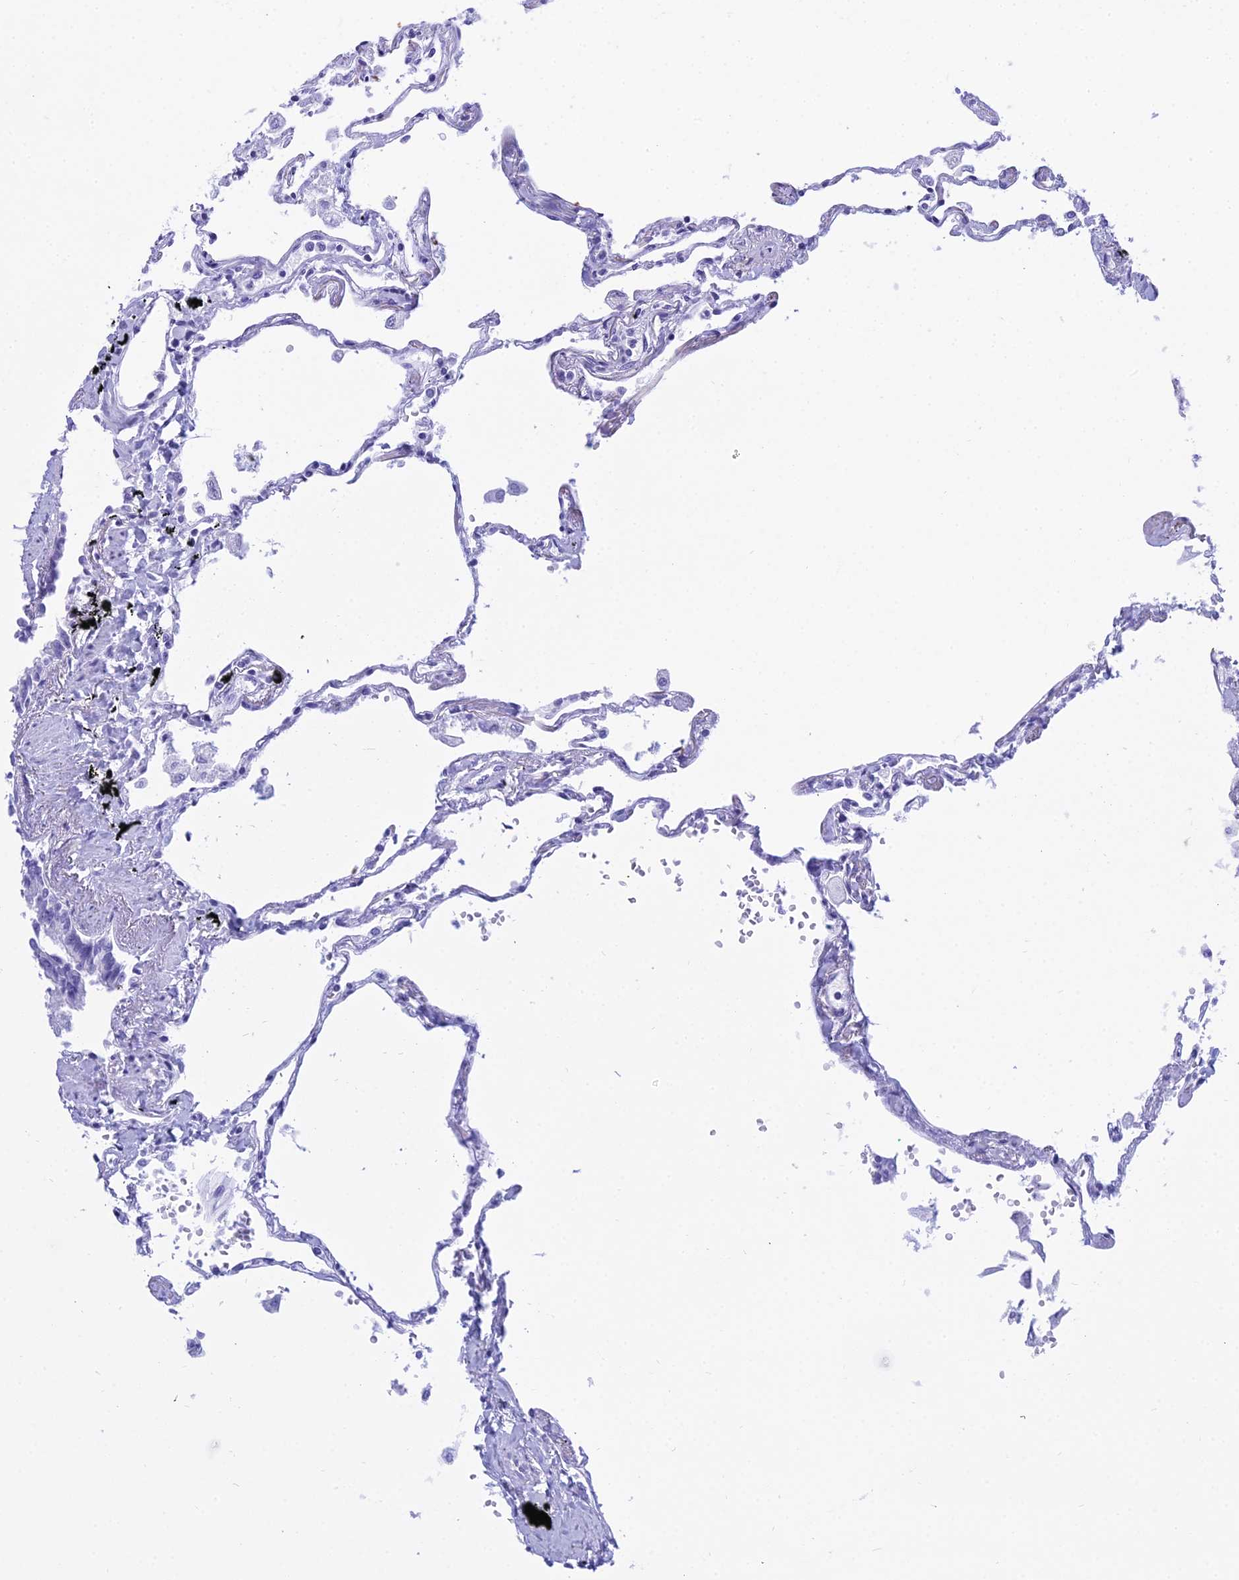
{"staining": {"intensity": "negative", "quantity": "none", "location": "none"}, "tissue": "lung", "cell_type": "Alveolar cells", "image_type": "normal", "snomed": [{"axis": "morphology", "description": "Normal tissue, NOS"}, {"axis": "topography", "description": "Lung"}], "caption": "Alveolar cells are negative for protein expression in benign human lung. (Brightfield microscopy of DAB (3,3'-diaminobenzidine) immunohistochemistry (IHC) at high magnification).", "gene": "PATE4", "patient": {"sex": "female", "age": 67}}